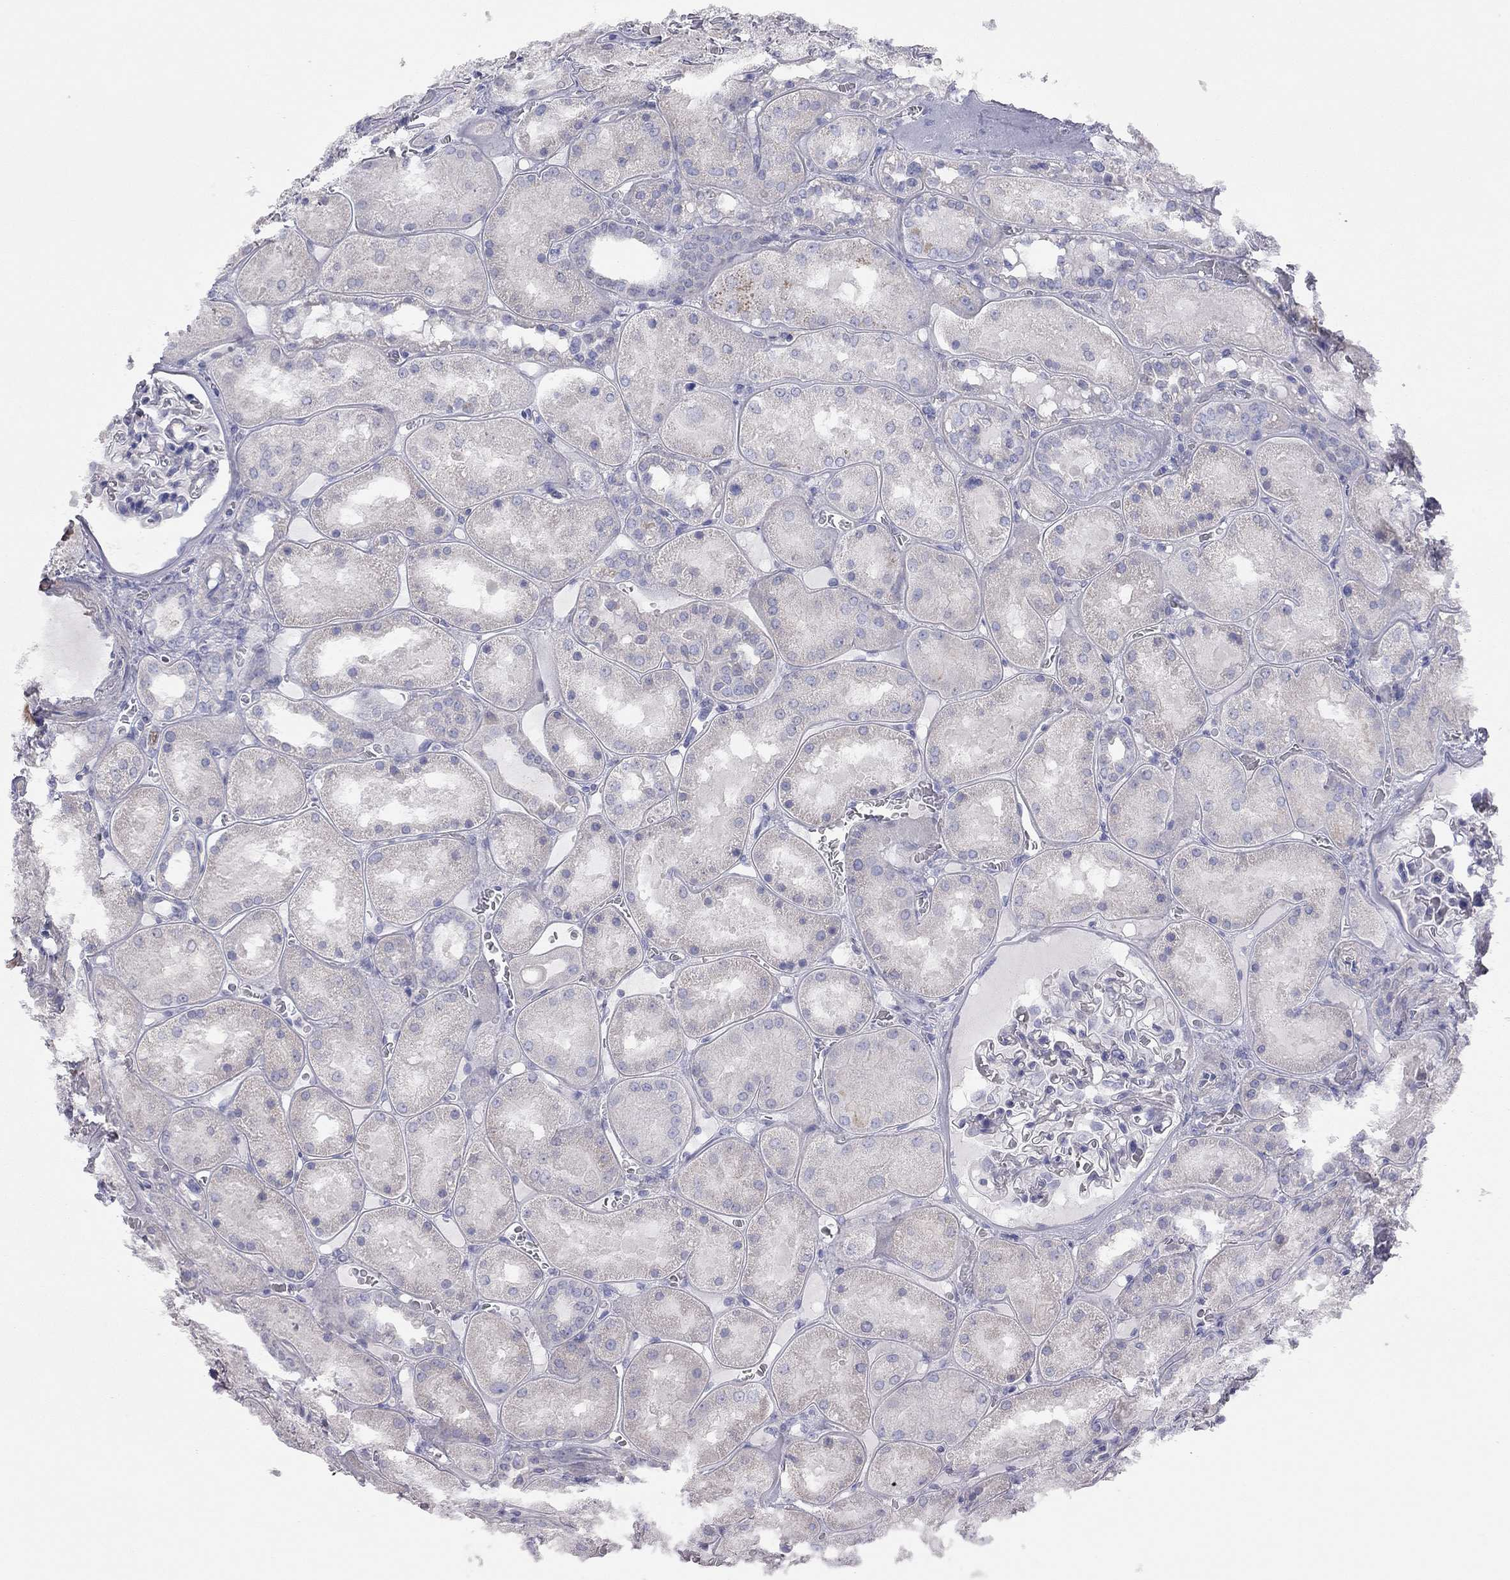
{"staining": {"intensity": "negative", "quantity": "none", "location": "none"}, "tissue": "kidney", "cell_type": "Cells in glomeruli", "image_type": "normal", "snomed": [{"axis": "morphology", "description": "Normal tissue, NOS"}, {"axis": "topography", "description": "Kidney"}], "caption": "Immunohistochemical staining of unremarkable human kidney displays no significant positivity in cells in glomeruli. (Brightfield microscopy of DAB IHC at high magnification).", "gene": "ADCYAP1", "patient": {"sex": "male", "age": 73}}